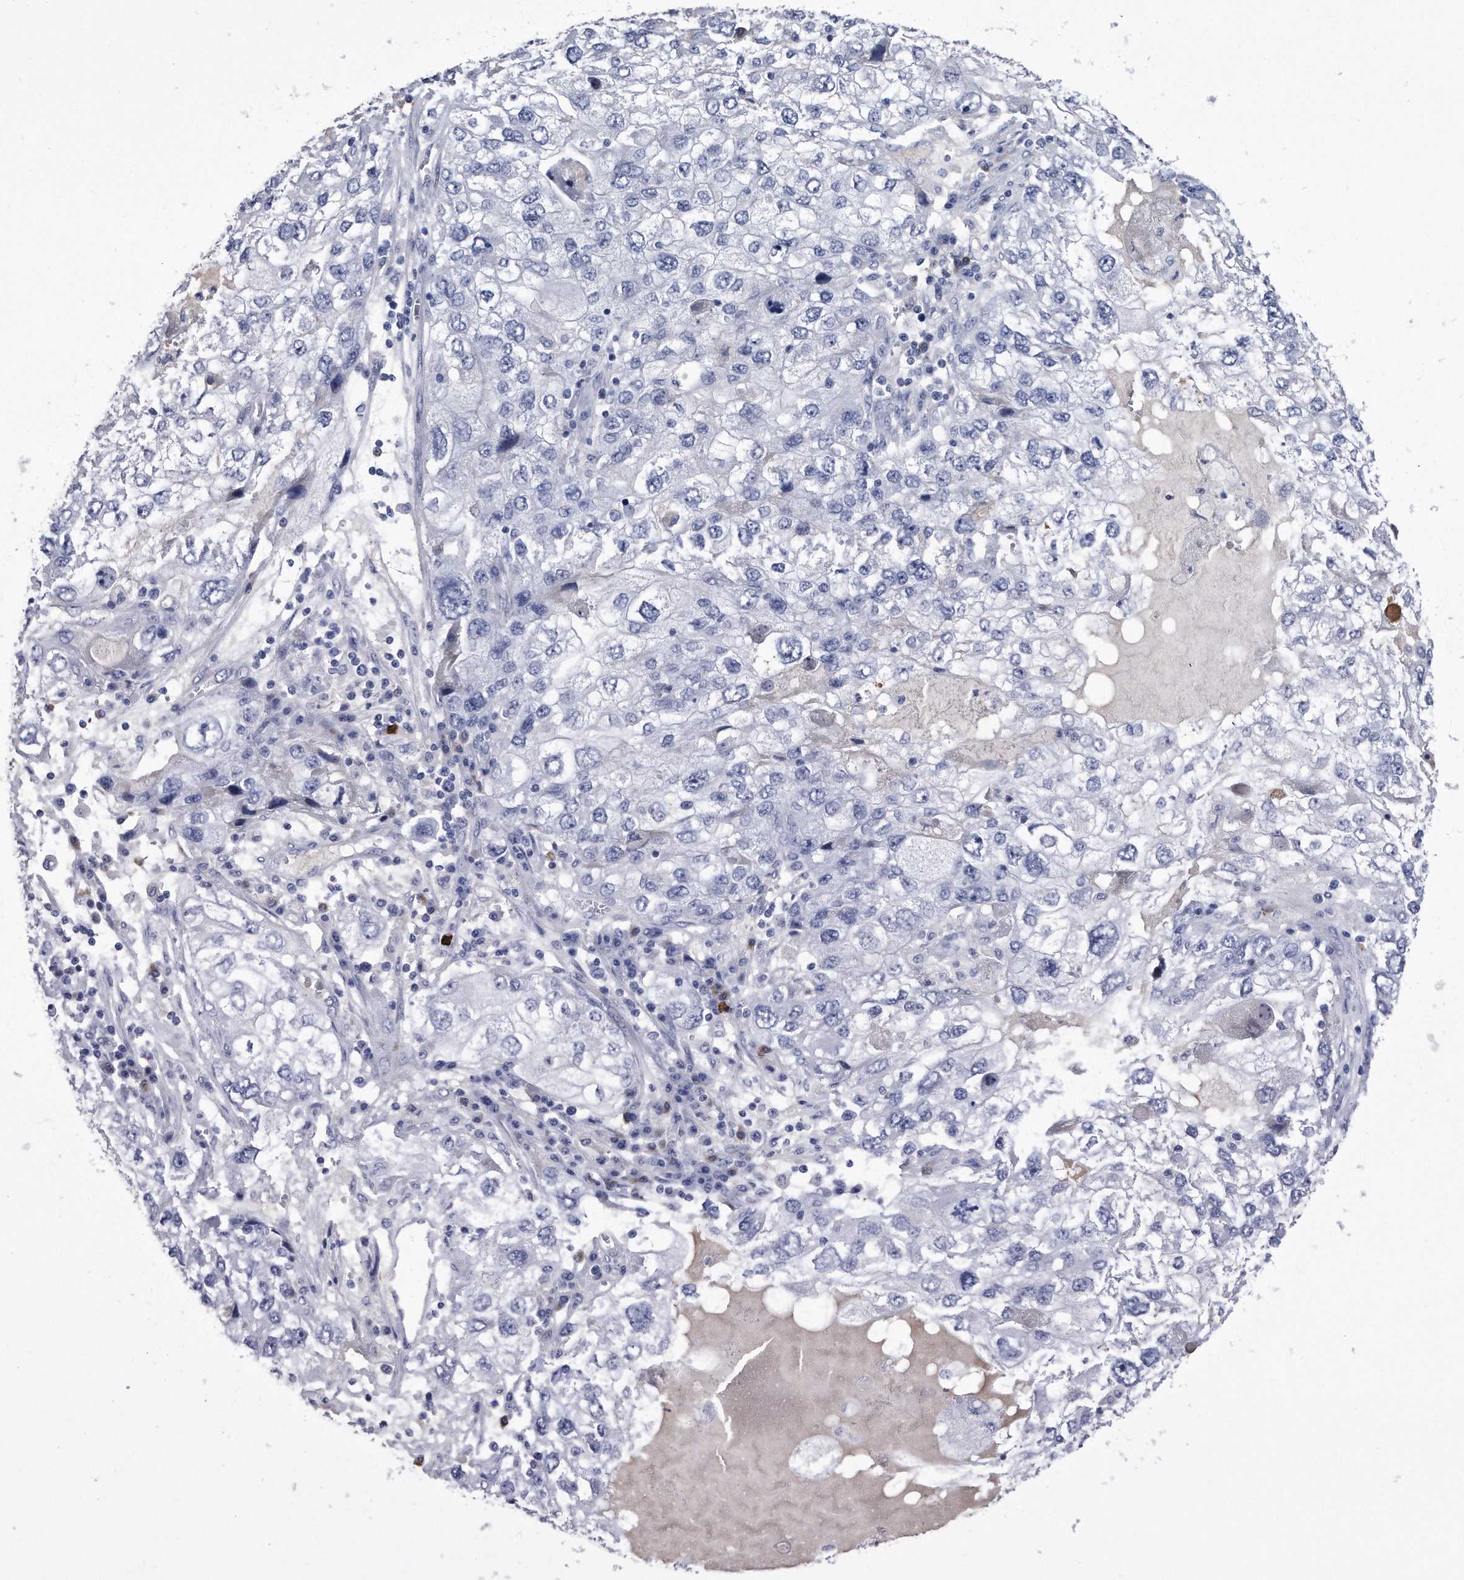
{"staining": {"intensity": "negative", "quantity": "none", "location": "none"}, "tissue": "endometrial cancer", "cell_type": "Tumor cells", "image_type": "cancer", "snomed": [{"axis": "morphology", "description": "Adenocarcinoma, NOS"}, {"axis": "topography", "description": "Endometrium"}], "caption": "Endometrial cancer was stained to show a protein in brown. There is no significant positivity in tumor cells.", "gene": "KCTD8", "patient": {"sex": "female", "age": 49}}